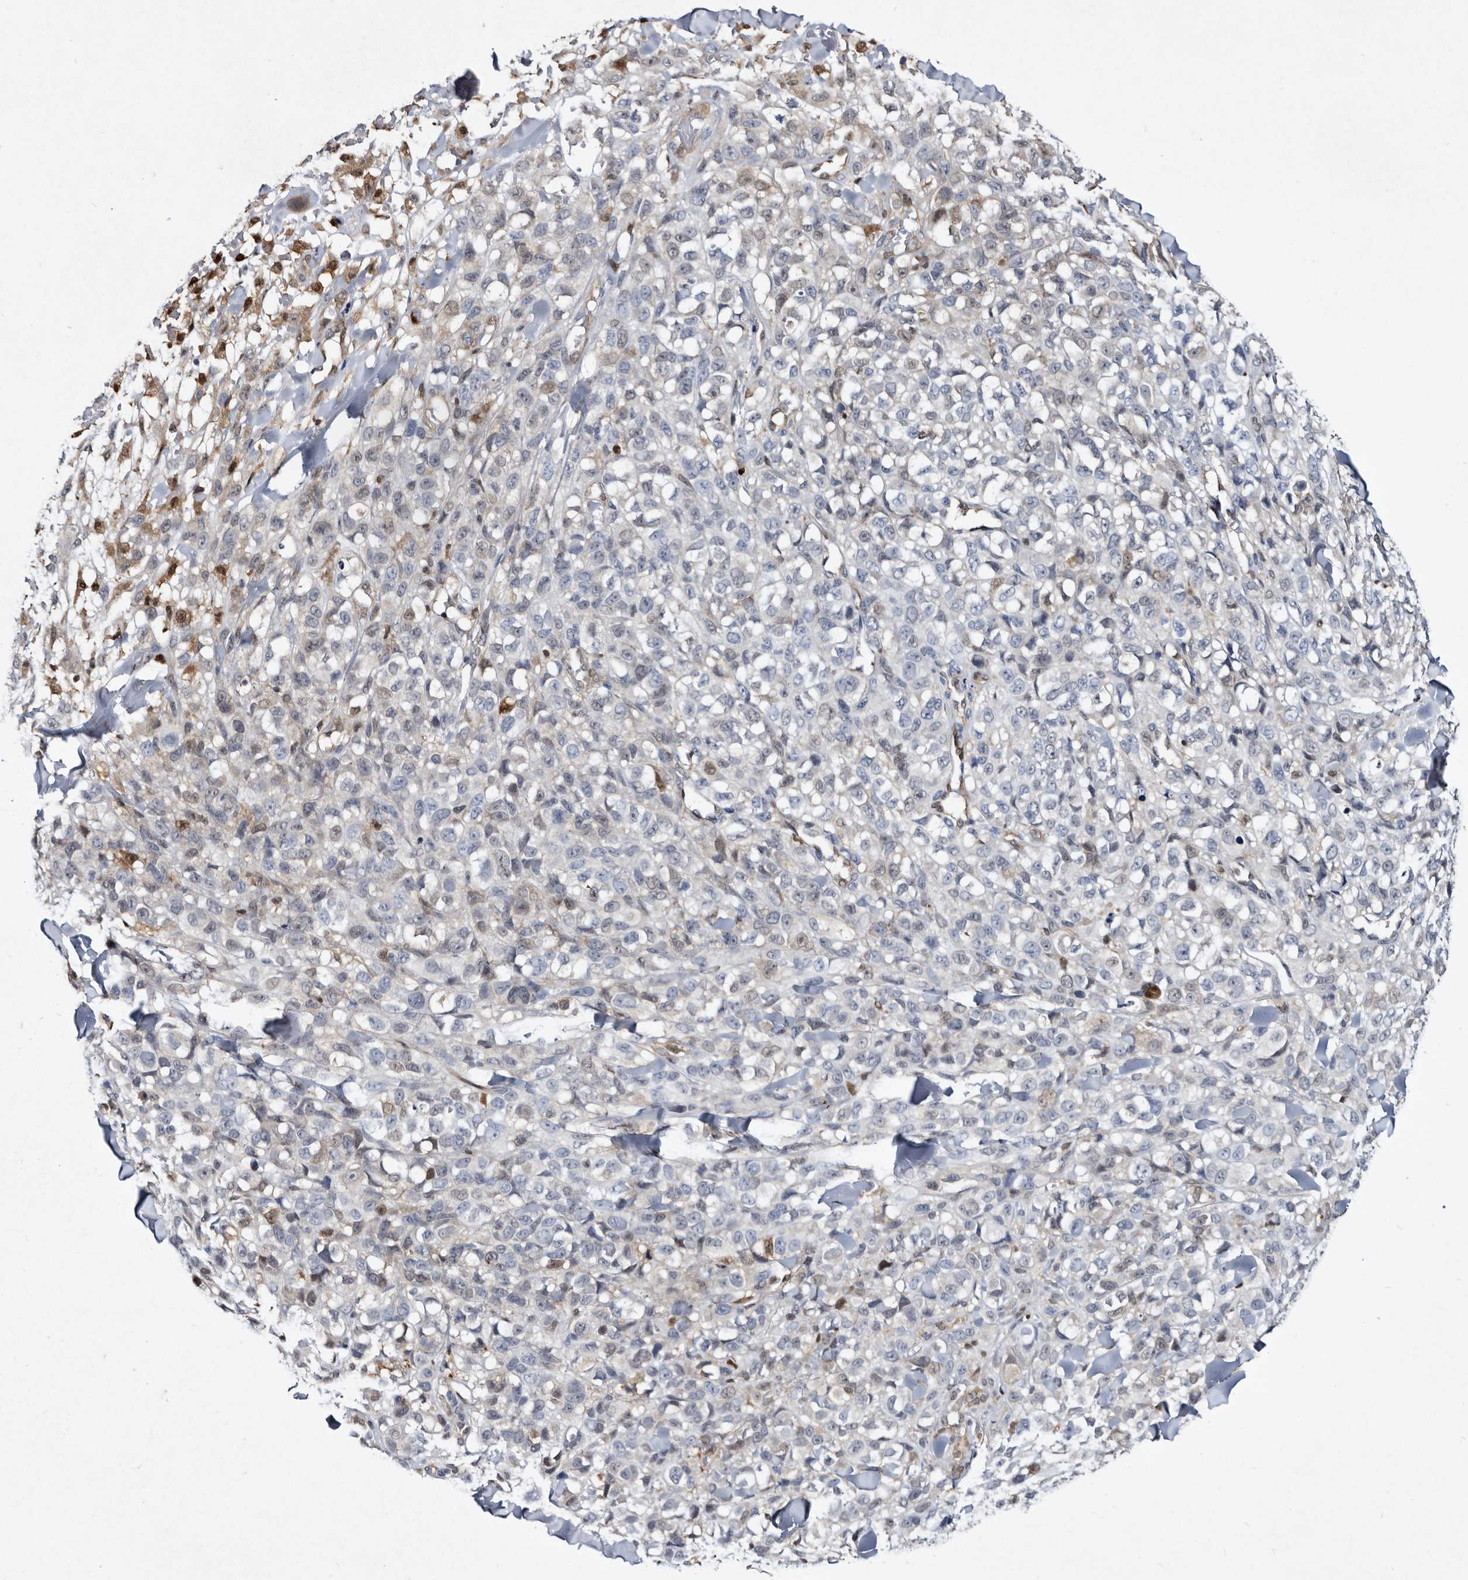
{"staining": {"intensity": "negative", "quantity": "none", "location": "none"}, "tissue": "melanoma", "cell_type": "Tumor cells", "image_type": "cancer", "snomed": [{"axis": "morphology", "description": "Malignant melanoma, Metastatic site"}, {"axis": "topography", "description": "Skin"}], "caption": "The photomicrograph demonstrates no significant expression in tumor cells of malignant melanoma (metastatic site). The staining is performed using DAB (3,3'-diaminobenzidine) brown chromogen with nuclei counter-stained in using hematoxylin.", "gene": "SERPINB8", "patient": {"sex": "female", "age": 72}}